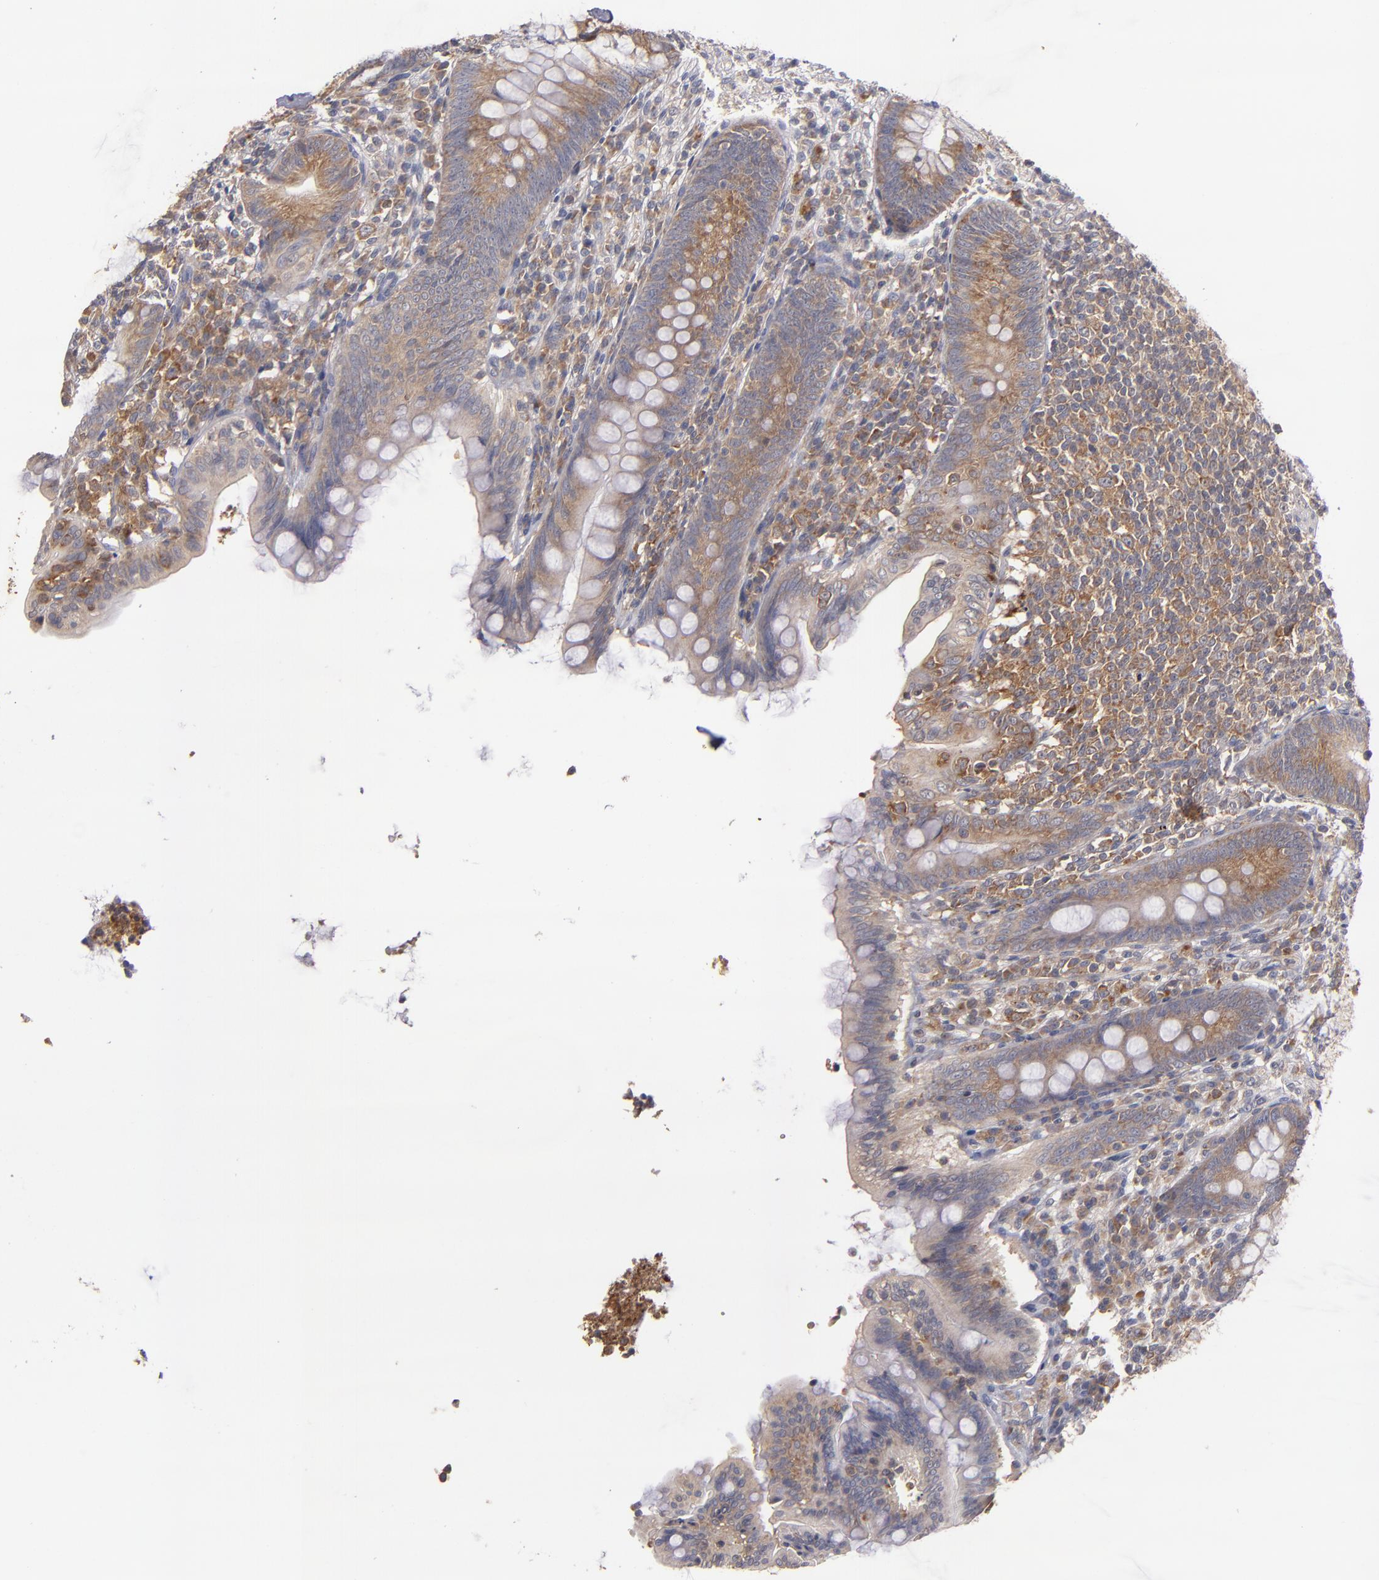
{"staining": {"intensity": "moderate", "quantity": "25%-75%", "location": "cytoplasmic/membranous"}, "tissue": "appendix", "cell_type": "Glandular cells", "image_type": "normal", "snomed": [{"axis": "morphology", "description": "Normal tissue, NOS"}, {"axis": "topography", "description": "Appendix"}], "caption": "Protein staining of benign appendix exhibits moderate cytoplasmic/membranous staining in about 25%-75% of glandular cells.", "gene": "UPF3B", "patient": {"sex": "female", "age": 9}}